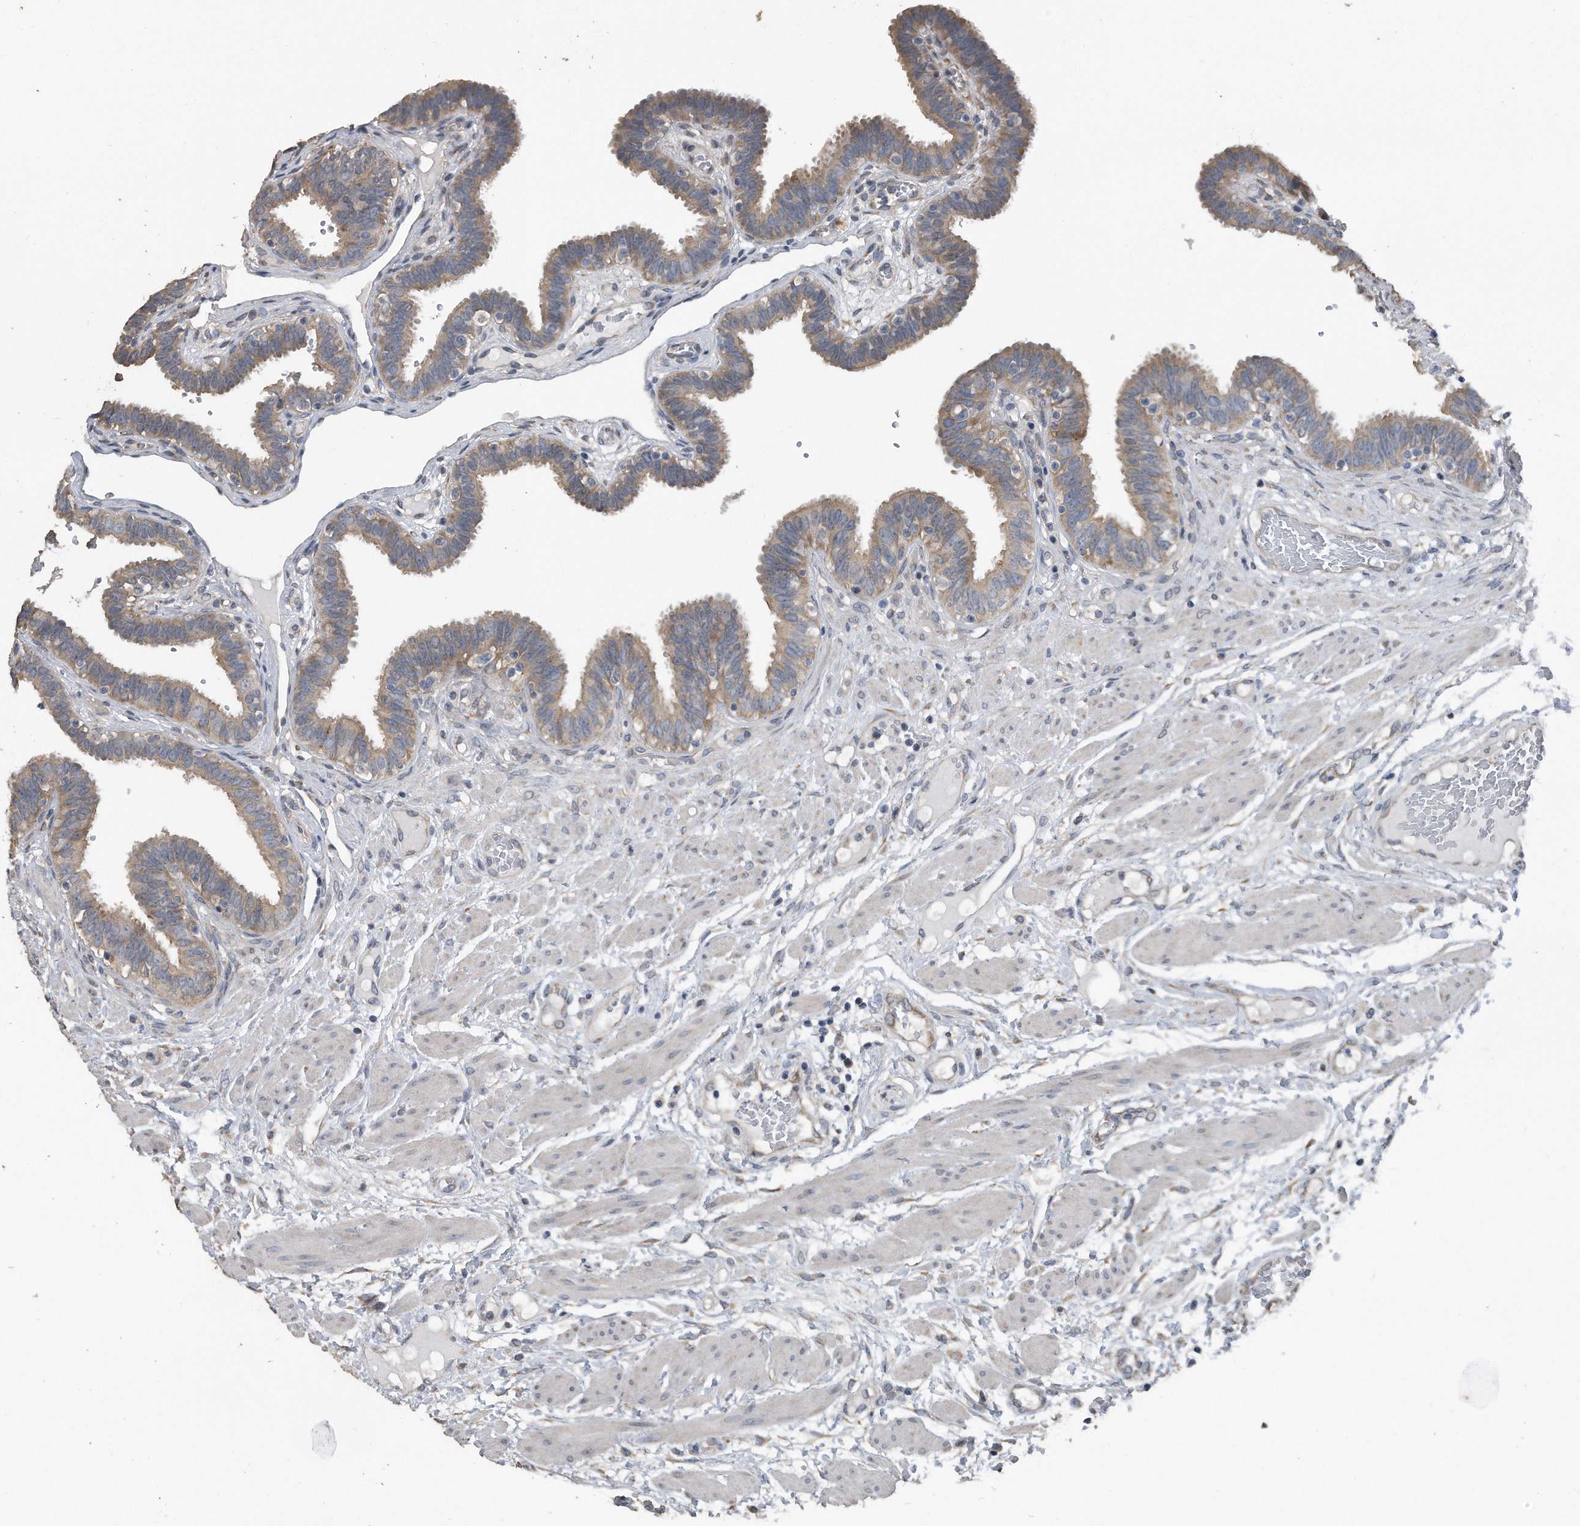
{"staining": {"intensity": "weak", "quantity": ">75%", "location": "cytoplasmic/membranous"}, "tissue": "fallopian tube", "cell_type": "Glandular cells", "image_type": "normal", "snomed": [{"axis": "morphology", "description": "Normal tissue, NOS"}, {"axis": "topography", "description": "Fallopian tube"}, {"axis": "topography", "description": "Placenta"}], "caption": "The histopathology image demonstrates immunohistochemical staining of benign fallopian tube. There is weak cytoplasmic/membranous positivity is identified in approximately >75% of glandular cells.", "gene": "PCLO", "patient": {"sex": "female", "age": 32}}